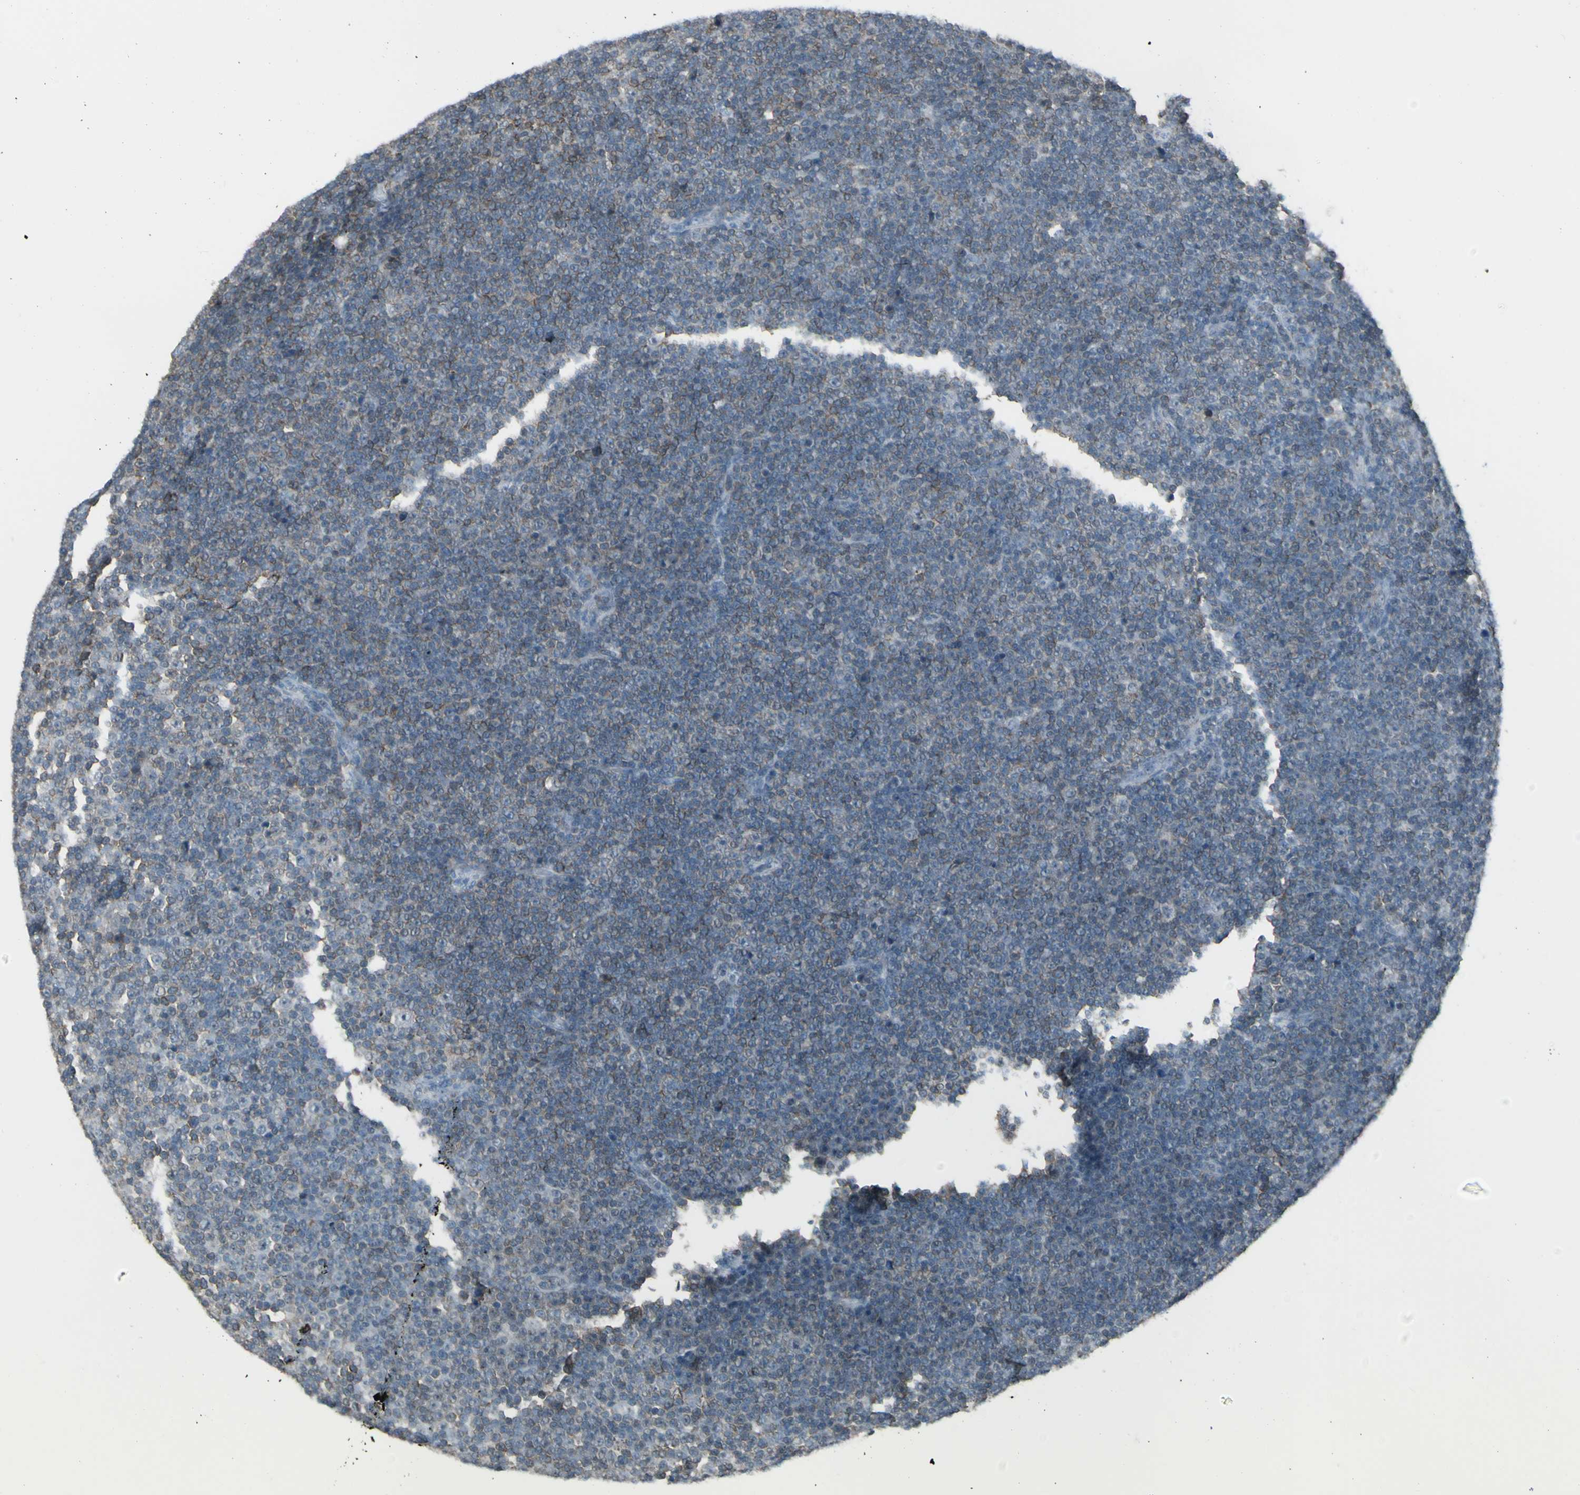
{"staining": {"intensity": "moderate", "quantity": "<25%", "location": "cytoplasmic/membranous"}, "tissue": "lymphoma", "cell_type": "Tumor cells", "image_type": "cancer", "snomed": [{"axis": "morphology", "description": "Malignant lymphoma, non-Hodgkin's type, Low grade"}, {"axis": "topography", "description": "Lymph node"}], "caption": "Immunohistochemical staining of human malignant lymphoma, non-Hodgkin's type (low-grade) demonstrates low levels of moderate cytoplasmic/membranous expression in about <25% of tumor cells.", "gene": "NRG1", "patient": {"sex": "female", "age": 67}}